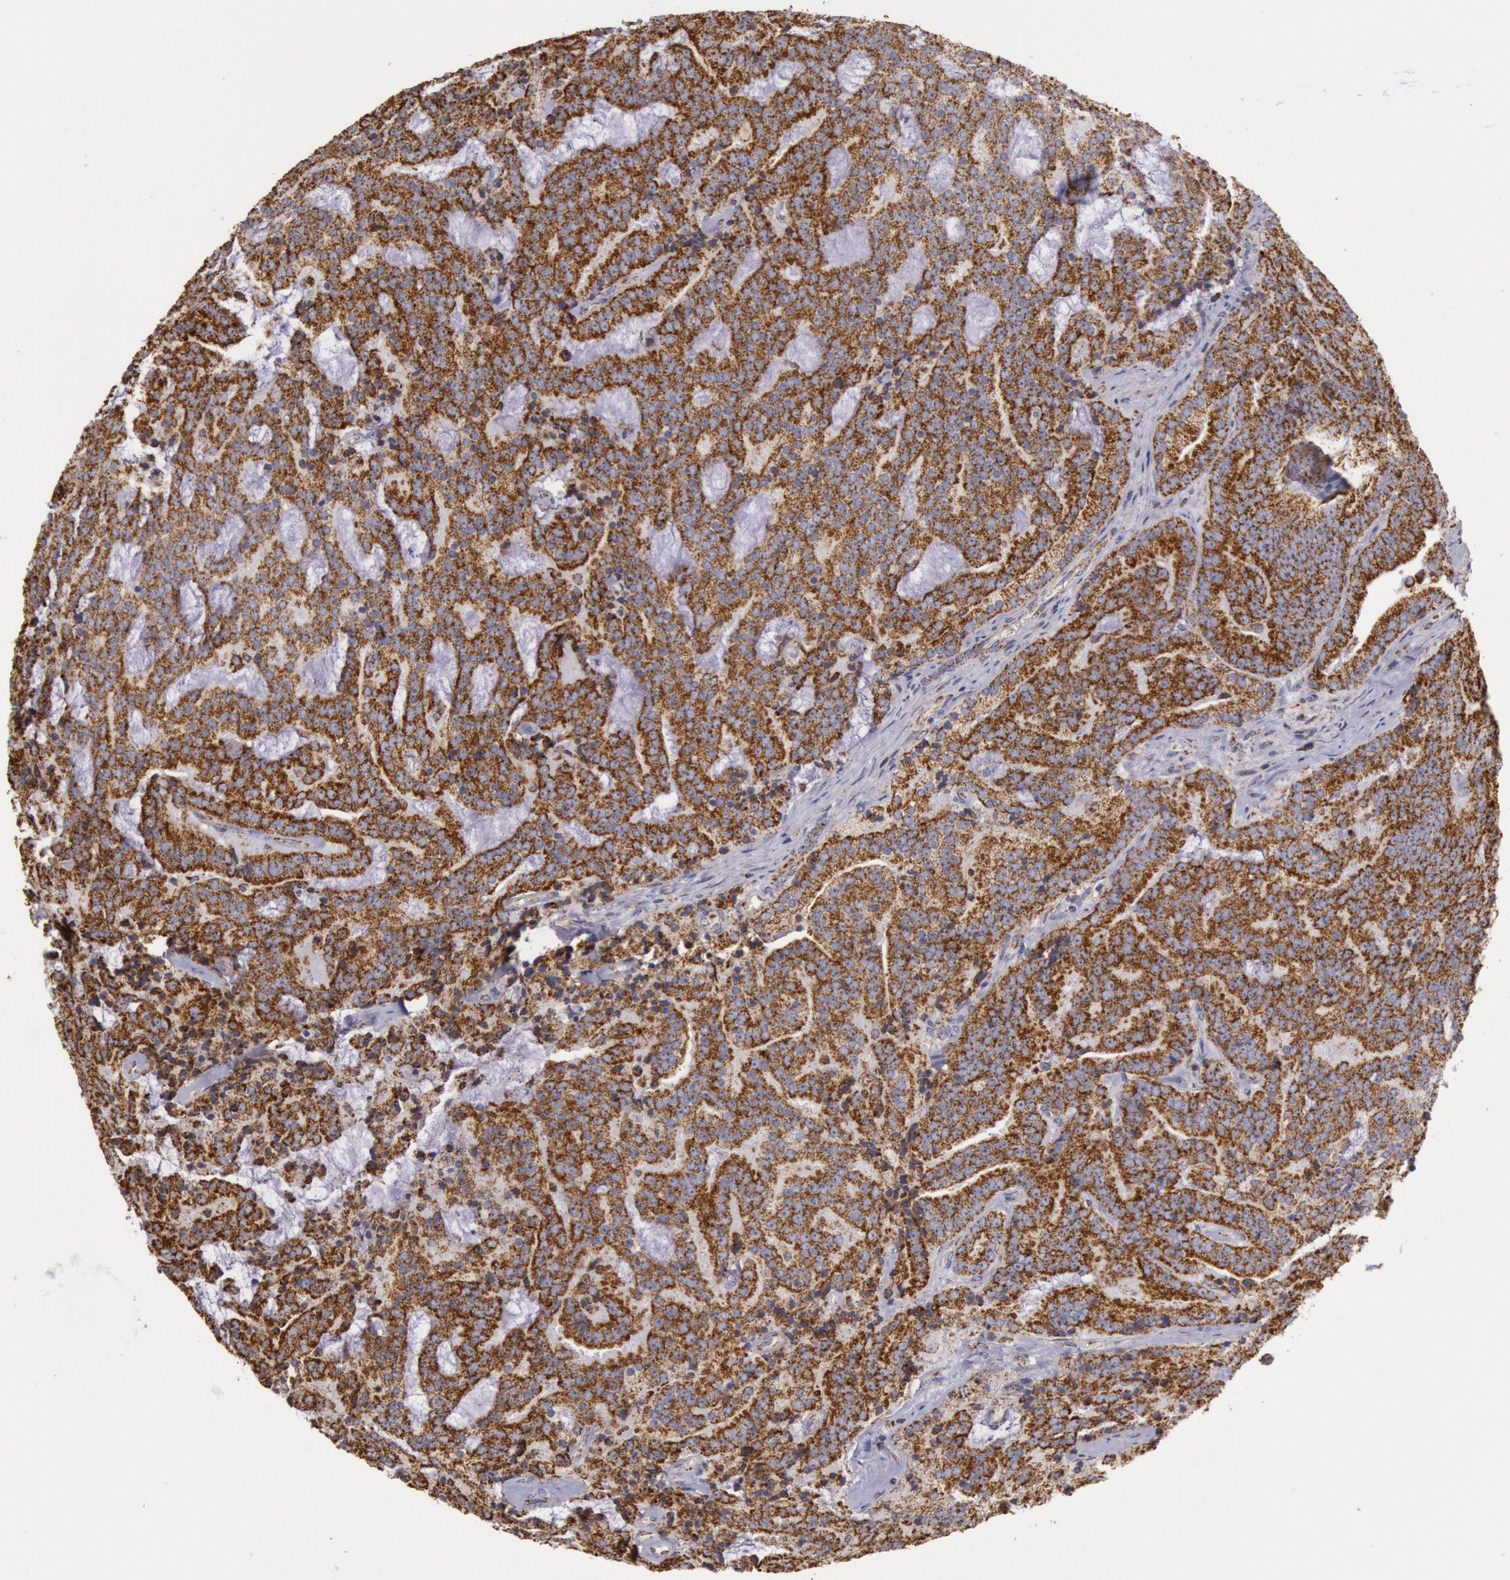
{"staining": {"intensity": "strong", "quantity": ">75%", "location": "cytoplasmic/membranous"}, "tissue": "prostate cancer", "cell_type": "Tumor cells", "image_type": "cancer", "snomed": [{"axis": "morphology", "description": "Adenocarcinoma, Medium grade"}, {"axis": "topography", "description": "Prostate"}], "caption": "Prostate cancer (adenocarcinoma (medium-grade)) was stained to show a protein in brown. There is high levels of strong cytoplasmic/membranous positivity in approximately >75% of tumor cells.", "gene": "CYC1", "patient": {"sex": "male", "age": 65}}